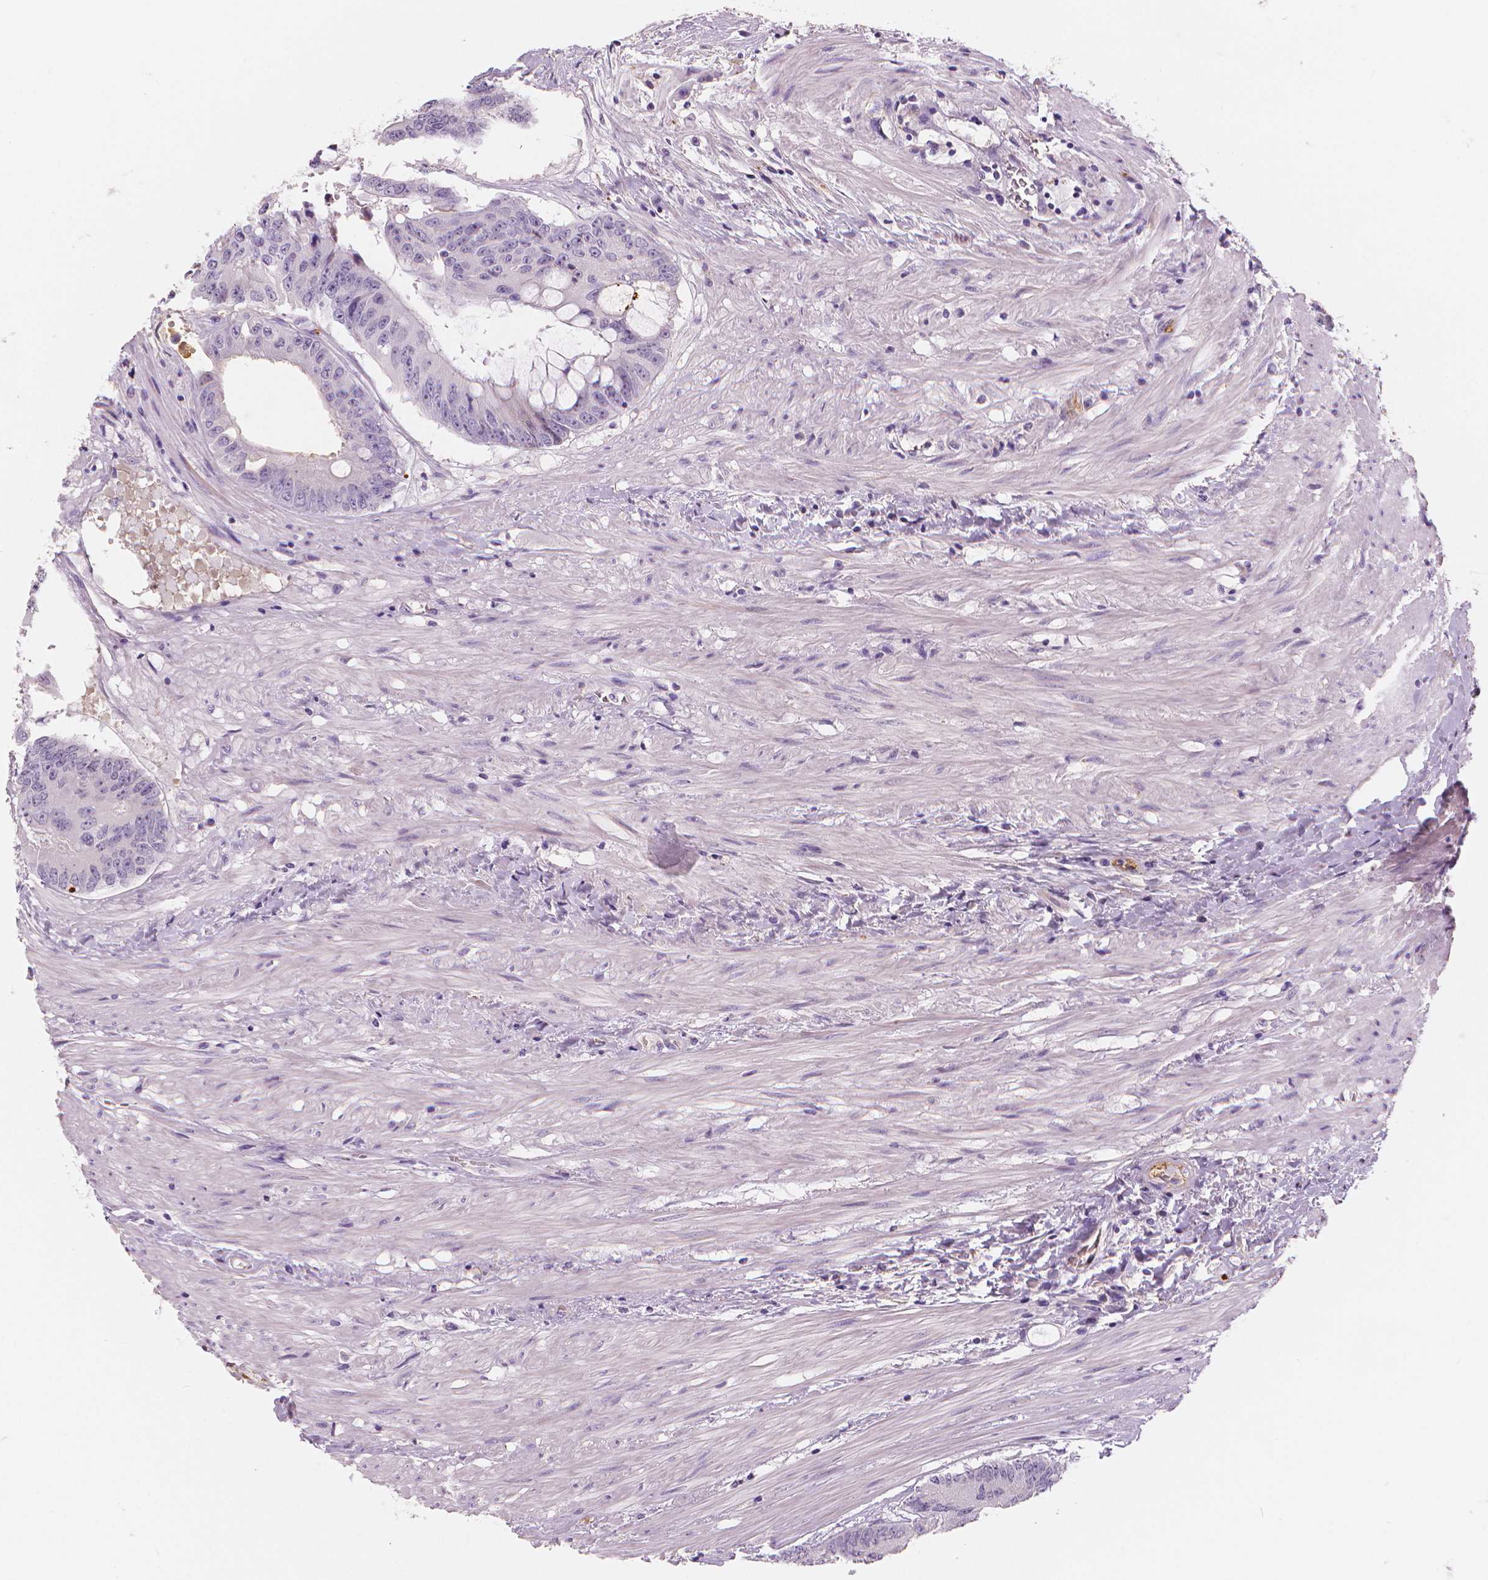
{"staining": {"intensity": "negative", "quantity": "none", "location": "none"}, "tissue": "colorectal cancer", "cell_type": "Tumor cells", "image_type": "cancer", "snomed": [{"axis": "morphology", "description": "Adenocarcinoma, NOS"}, {"axis": "topography", "description": "Rectum"}], "caption": "The photomicrograph shows no significant staining in tumor cells of colorectal adenocarcinoma. The staining is performed using DAB brown chromogen with nuclei counter-stained in using hematoxylin.", "gene": "APOA4", "patient": {"sex": "male", "age": 59}}